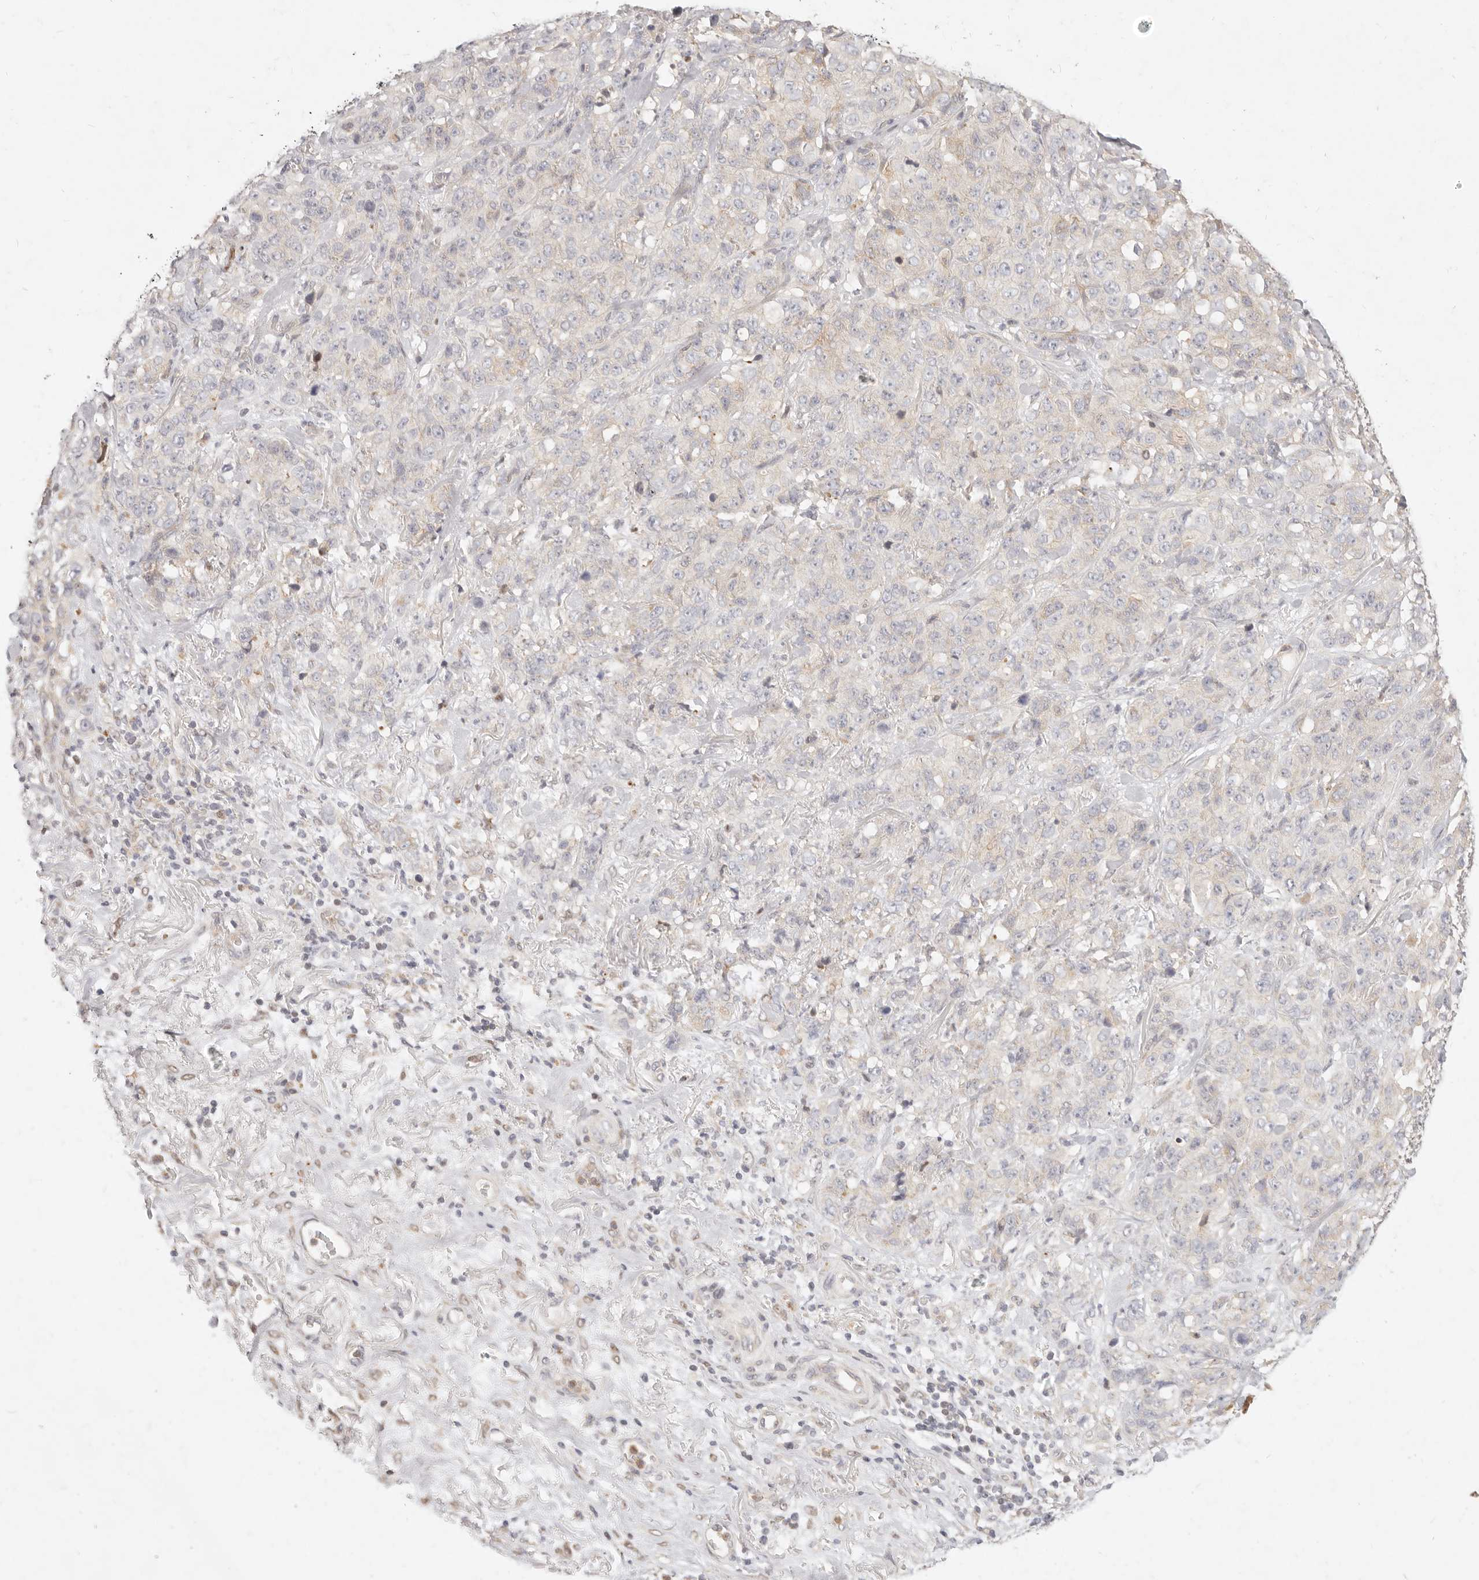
{"staining": {"intensity": "weak", "quantity": "25%-75%", "location": "cytoplasmic/membranous"}, "tissue": "stomach cancer", "cell_type": "Tumor cells", "image_type": "cancer", "snomed": [{"axis": "morphology", "description": "Adenocarcinoma, NOS"}, {"axis": "topography", "description": "Stomach"}], "caption": "Immunohistochemistry (IHC) (DAB) staining of human stomach adenocarcinoma demonstrates weak cytoplasmic/membranous protein positivity in about 25%-75% of tumor cells. The staining is performed using DAB (3,3'-diaminobenzidine) brown chromogen to label protein expression. The nuclei are counter-stained blue using hematoxylin.", "gene": "ASCL3", "patient": {"sex": "male", "age": 48}}